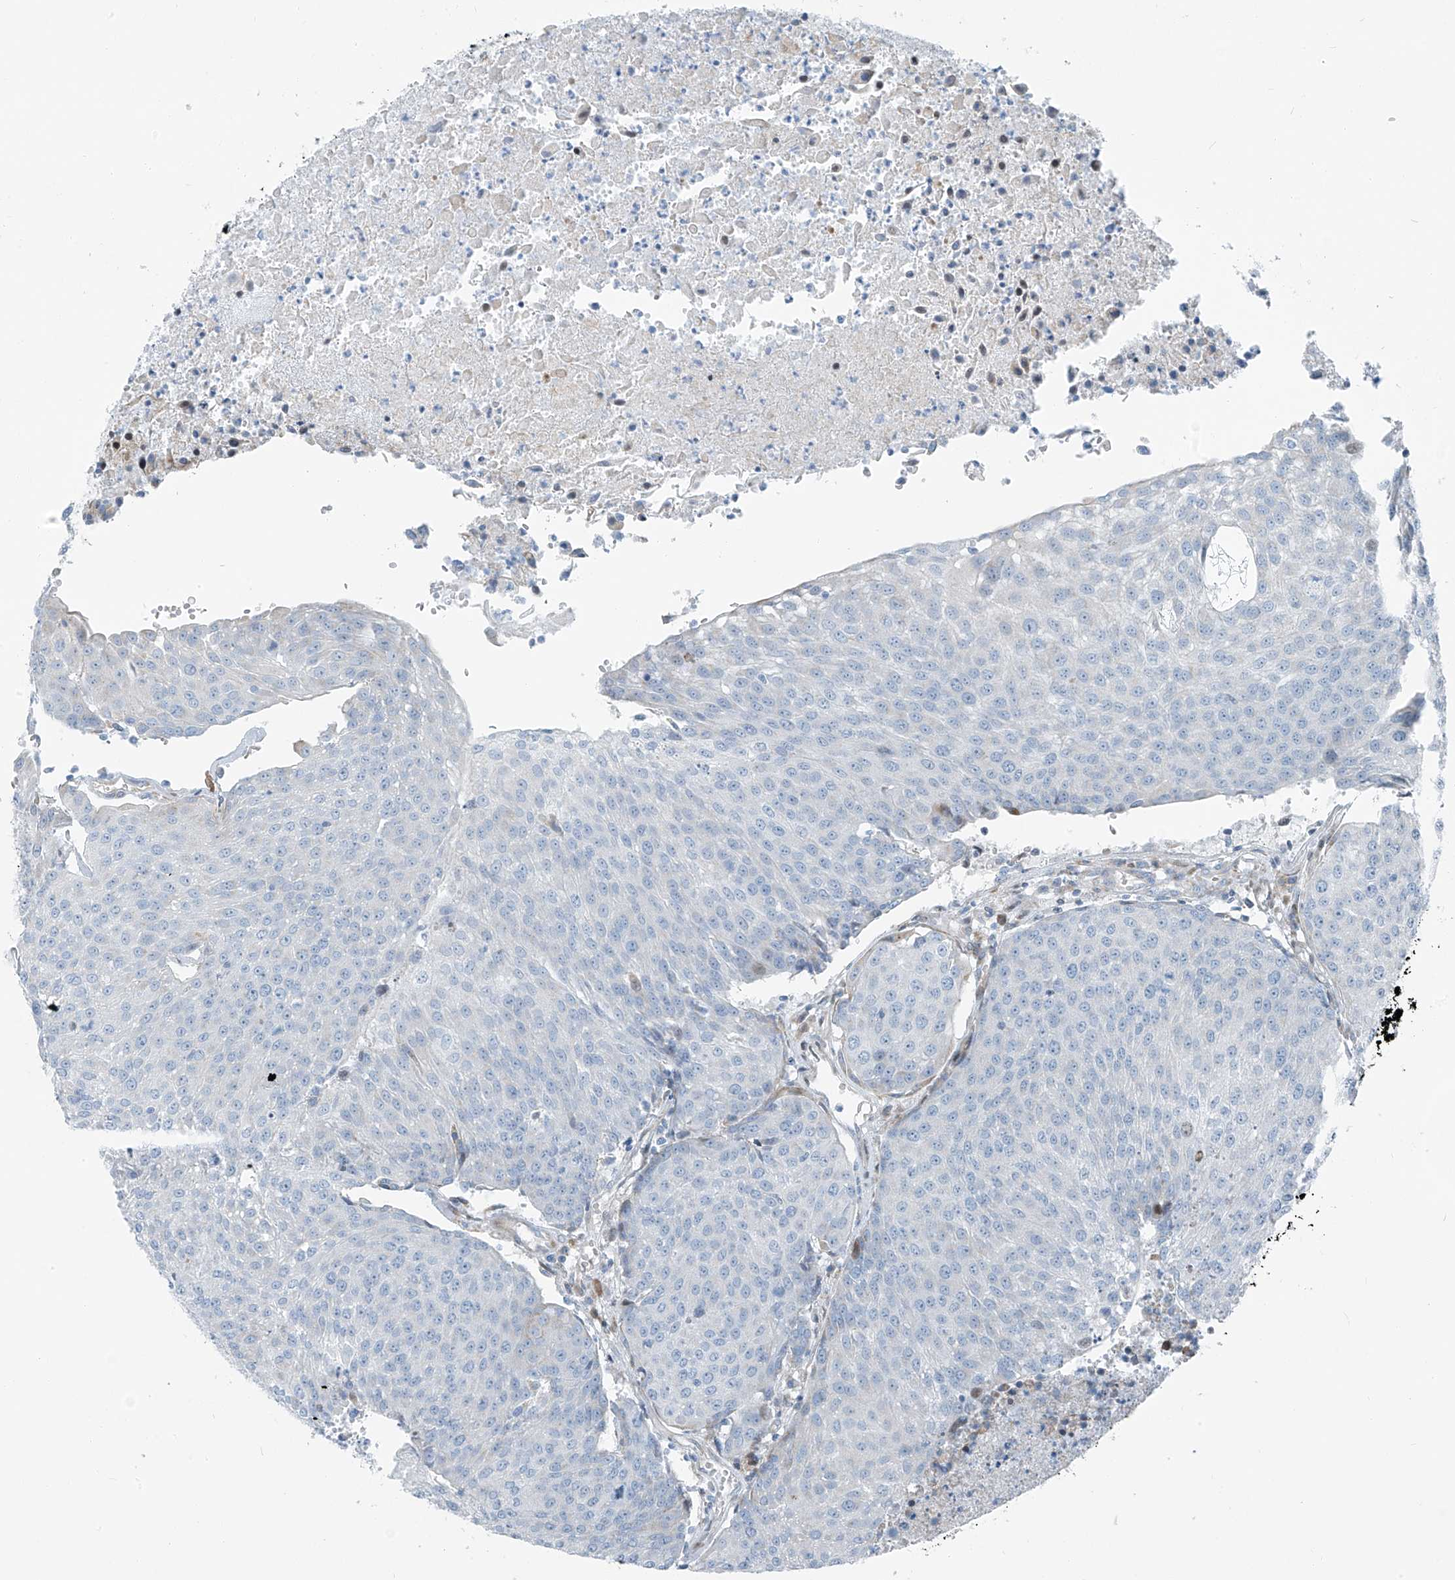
{"staining": {"intensity": "negative", "quantity": "none", "location": "none"}, "tissue": "urothelial cancer", "cell_type": "Tumor cells", "image_type": "cancer", "snomed": [{"axis": "morphology", "description": "Urothelial carcinoma, High grade"}, {"axis": "topography", "description": "Urinary bladder"}], "caption": "Tumor cells are negative for protein expression in human urothelial cancer.", "gene": "HIC2", "patient": {"sex": "female", "age": 85}}